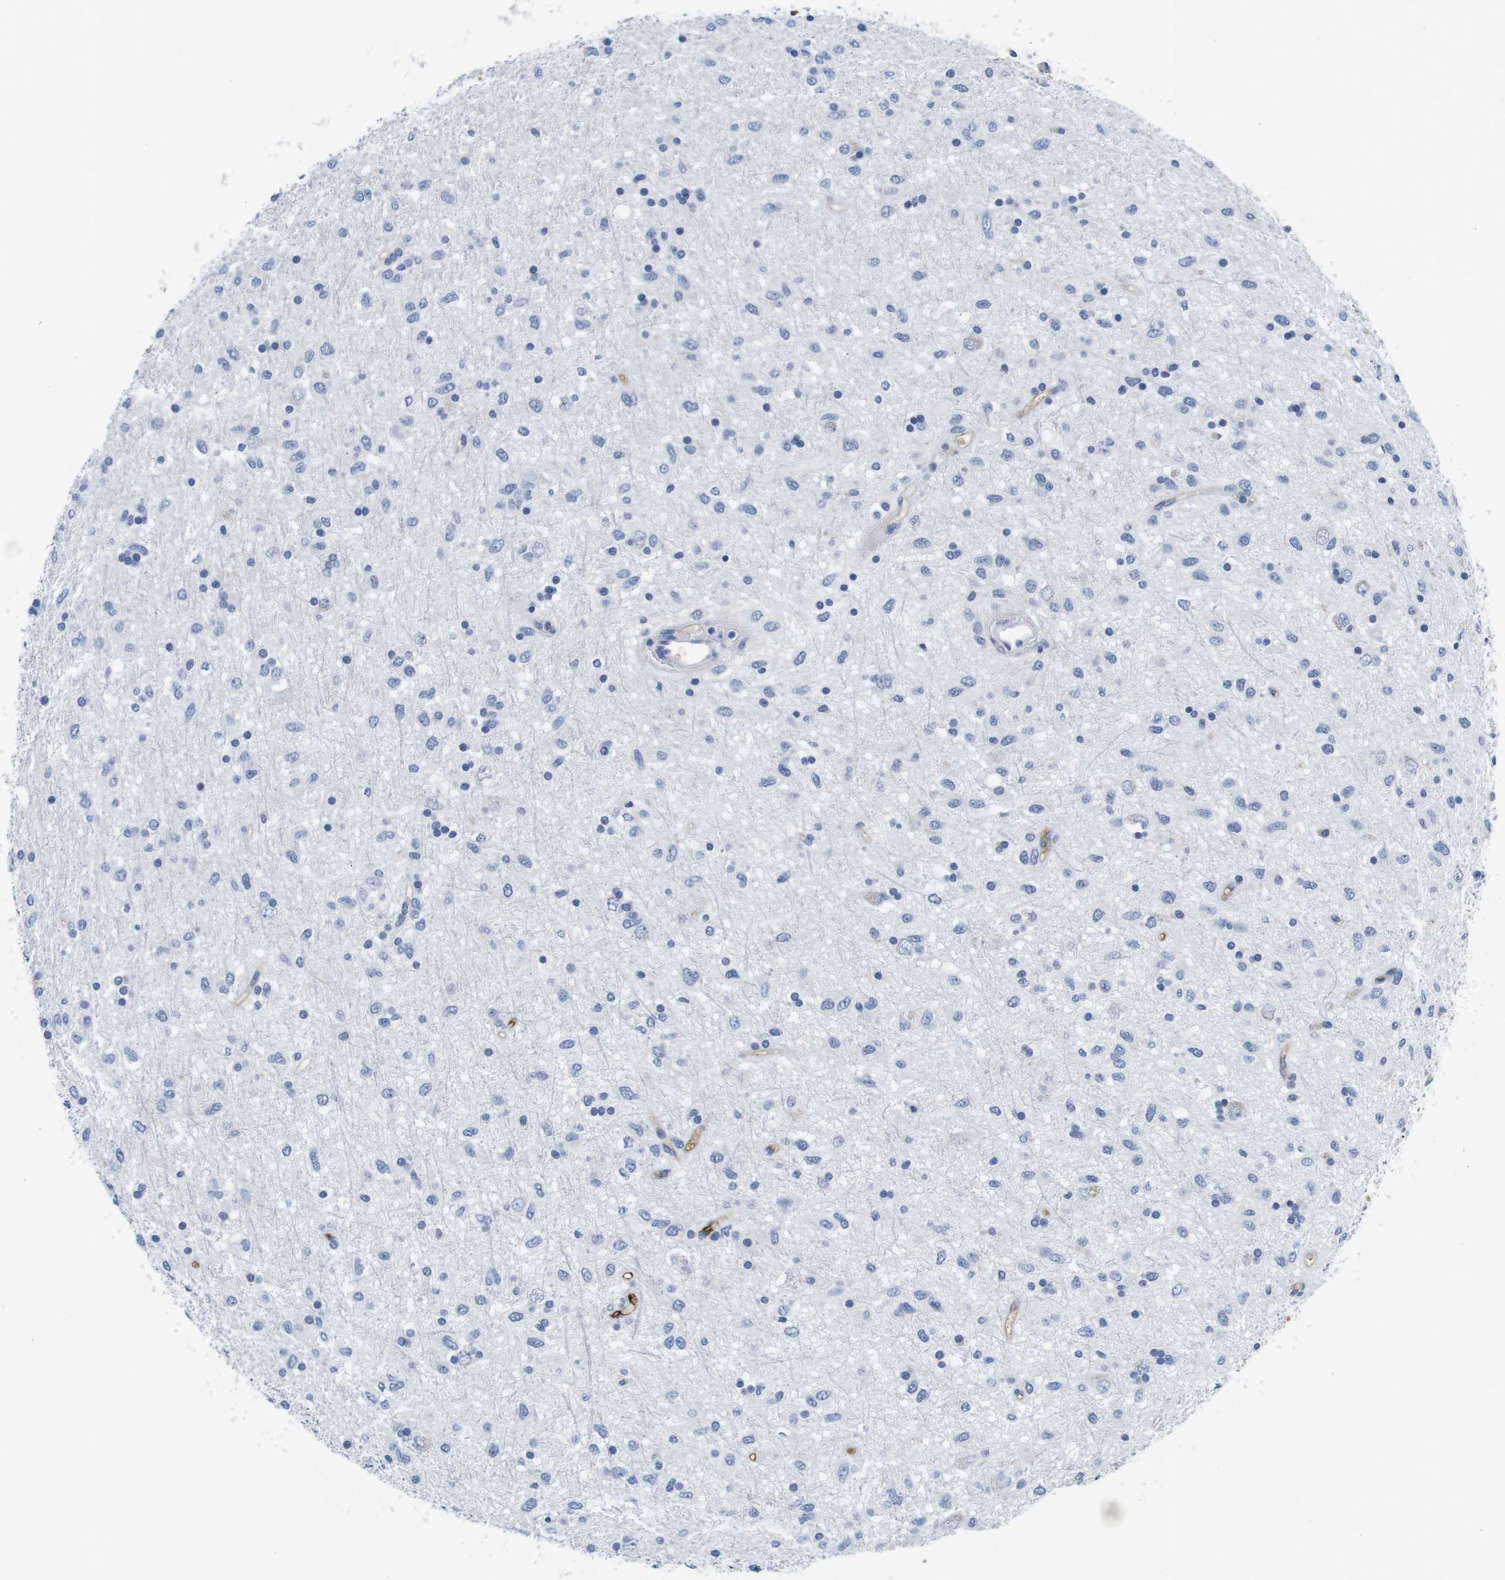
{"staining": {"intensity": "negative", "quantity": "none", "location": "none"}, "tissue": "glioma", "cell_type": "Tumor cells", "image_type": "cancer", "snomed": [{"axis": "morphology", "description": "Glioma, malignant, Low grade"}, {"axis": "topography", "description": "Brain"}], "caption": "A photomicrograph of human low-grade glioma (malignant) is negative for staining in tumor cells.", "gene": "IGKC", "patient": {"sex": "male", "age": 77}}